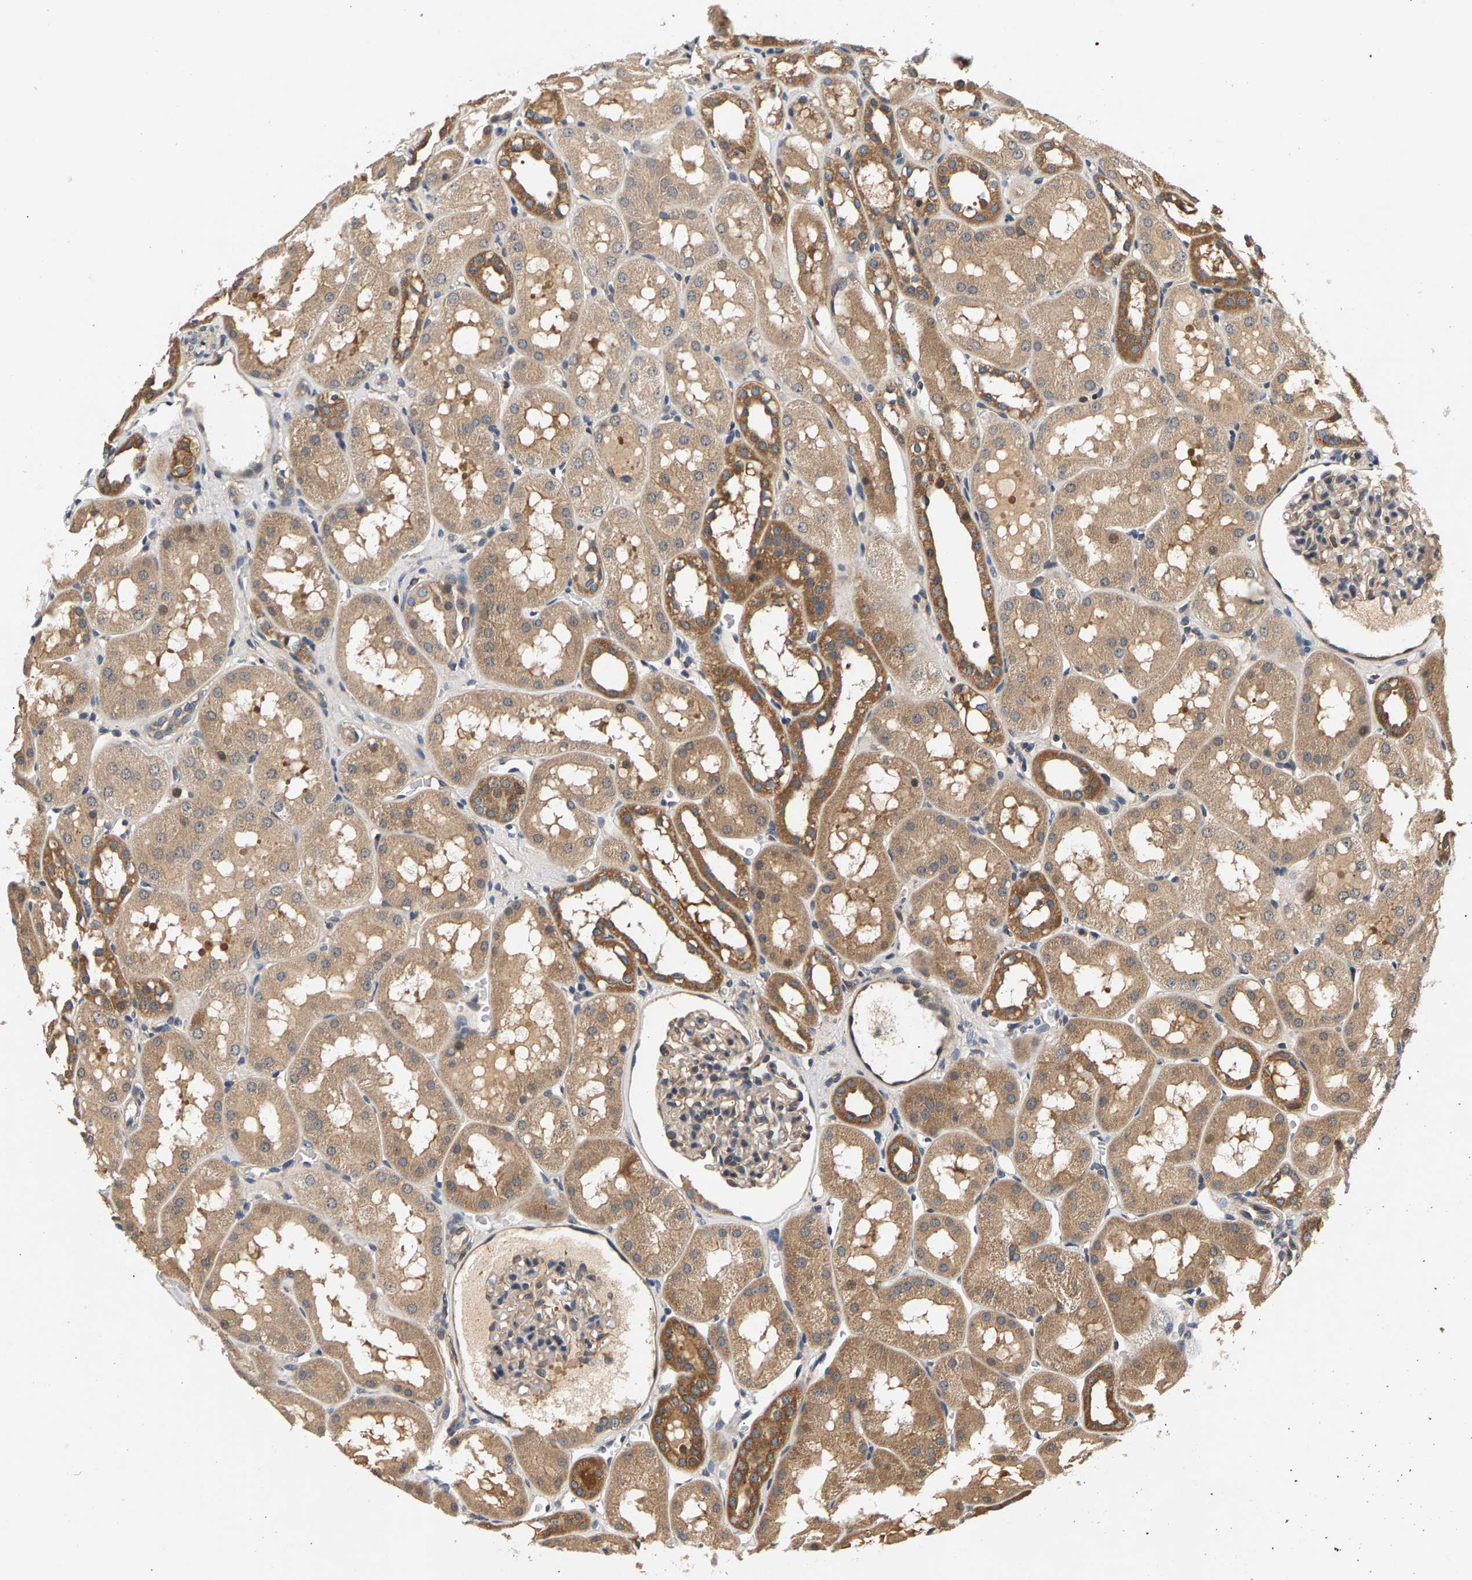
{"staining": {"intensity": "weak", "quantity": "<25%", "location": "cytoplasmic/membranous"}, "tissue": "kidney", "cell_type": "Cells in glomeruli", "image_type": "normal", "snomed": [{"axis": "morphology", "description": "Normal tissue, NOS"}, {"axis": "topography", "description": "Kidney"}, {"axis": "topography", "description": "Urinary bladder"}], "caption": "High power microscopy image of an immunohistochemistry micrograph of normal kidney, revealing no significant expression in cells in glomeruli.", "gene": "FAM78A", "patient": {"sex": "male", "age": 16}}